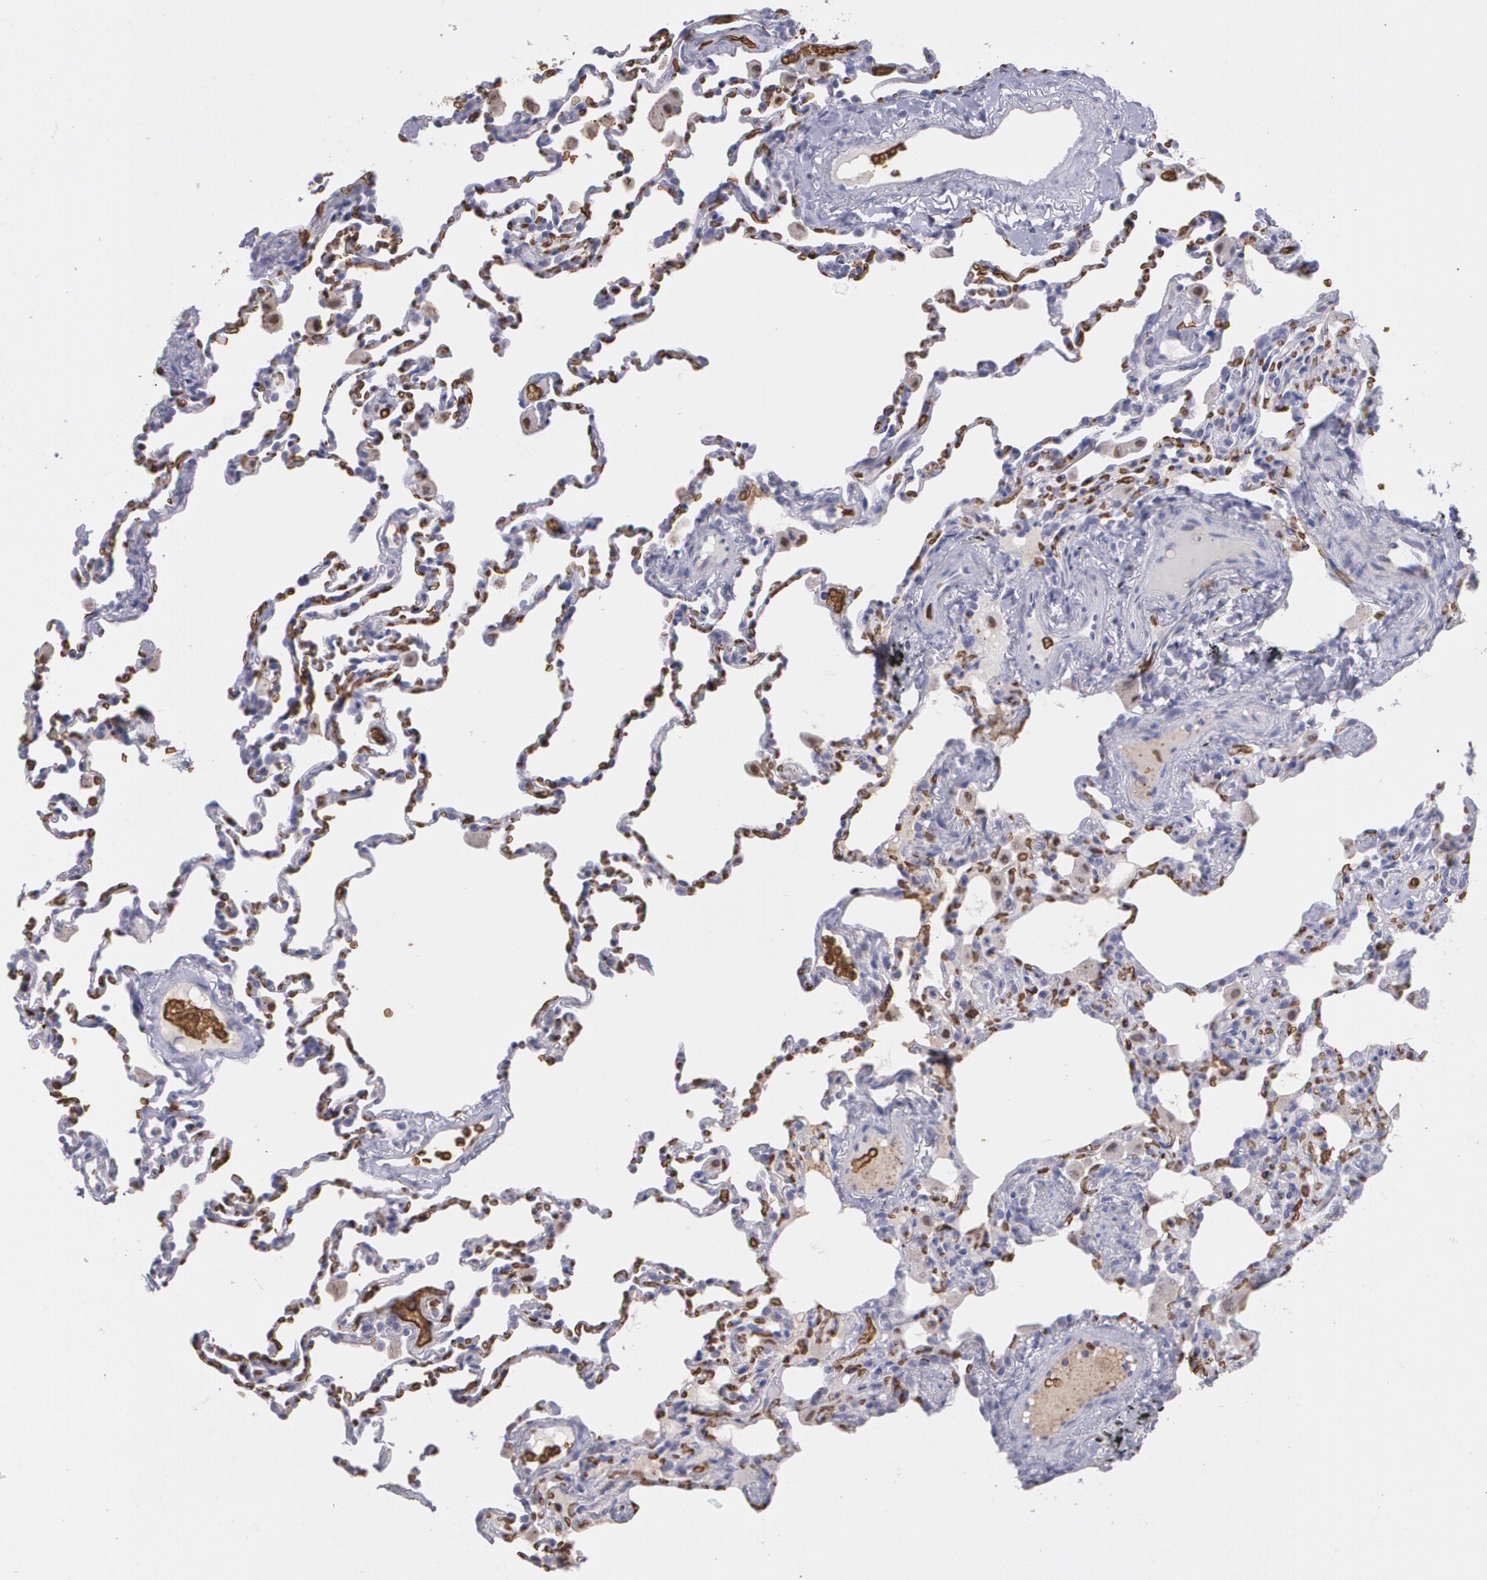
{"staining": {"intensity": "weak", "quantity": ">75%", "location": "cytoplasmic/membranous"}, "tissue": "lung", "cell_type": "Alveolar cells", "image_type": "normal", "snomed": [{"axis": "morphology", "description": "Normal tissue, NOS"}, {"axis": "topography", "description": "Lung"}], "caption": "About >75% of alveolar cells in unremarkable human lung demonstrate weak cytoplasmic/membranous protein expression as visualized by brown immunohistochemical staining.", "gene": "SLC2A1", "patient": {"sex": "male", "age": 59}}